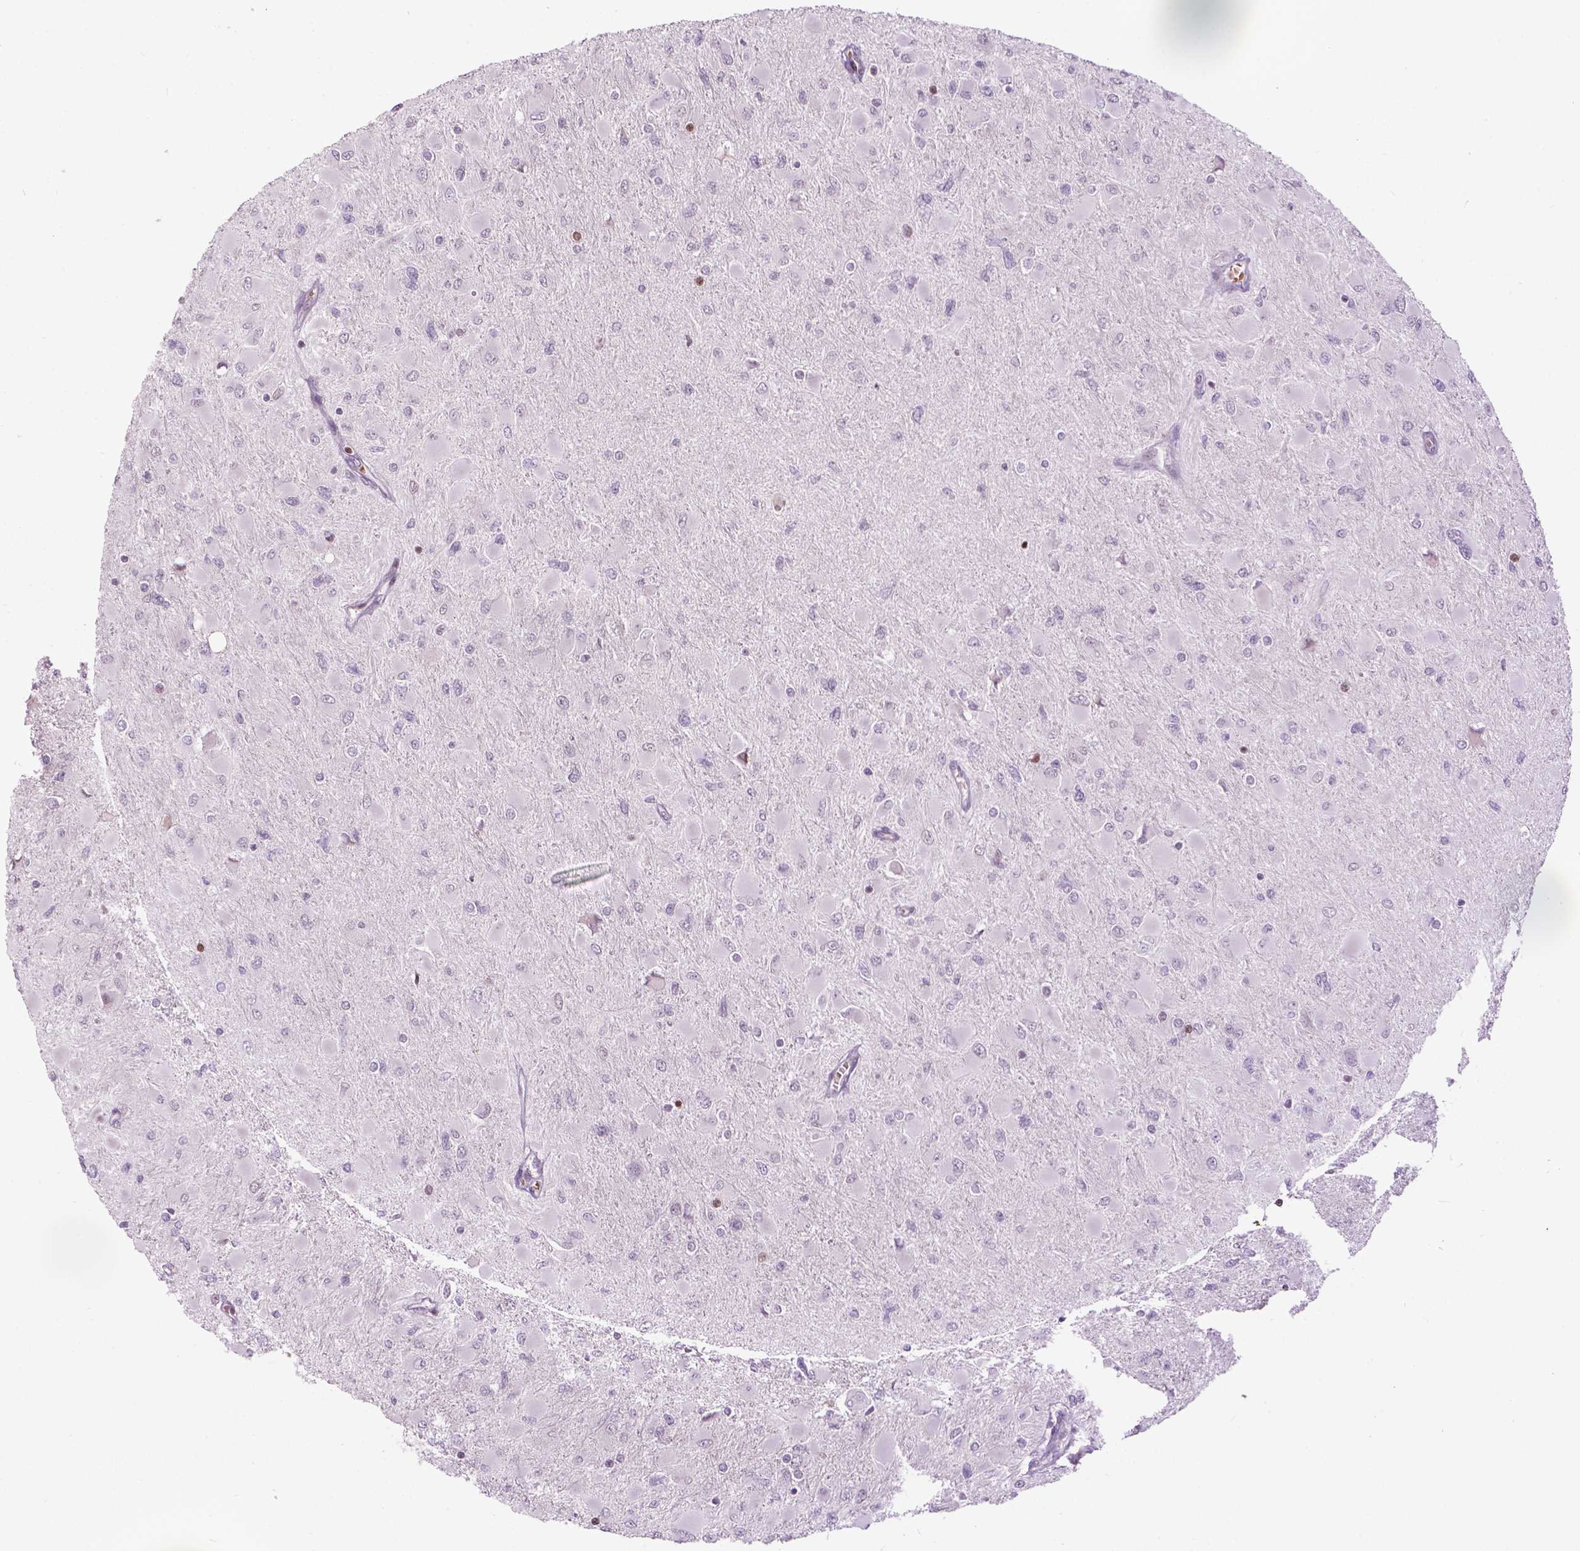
{"staining": {"intensity": "negative", "quantity": "none", "location": "none"}, "tissue": "glioma", "cell_type": "Tumor cells", "image_type": "cancer", "snomed": [{"axis": "morphology", "description": "Glioma, malignant, High grade"}, {"axis": "topography", "description": "Cerebral cortex"}], "caption": "Human high-grade glioma (malignant) stained for a protein using immunohistochemistry (IHC) displays no staining in tumor cells.", "gene": "PTPN18", "patient": {"sex": "female", "age": 36}}